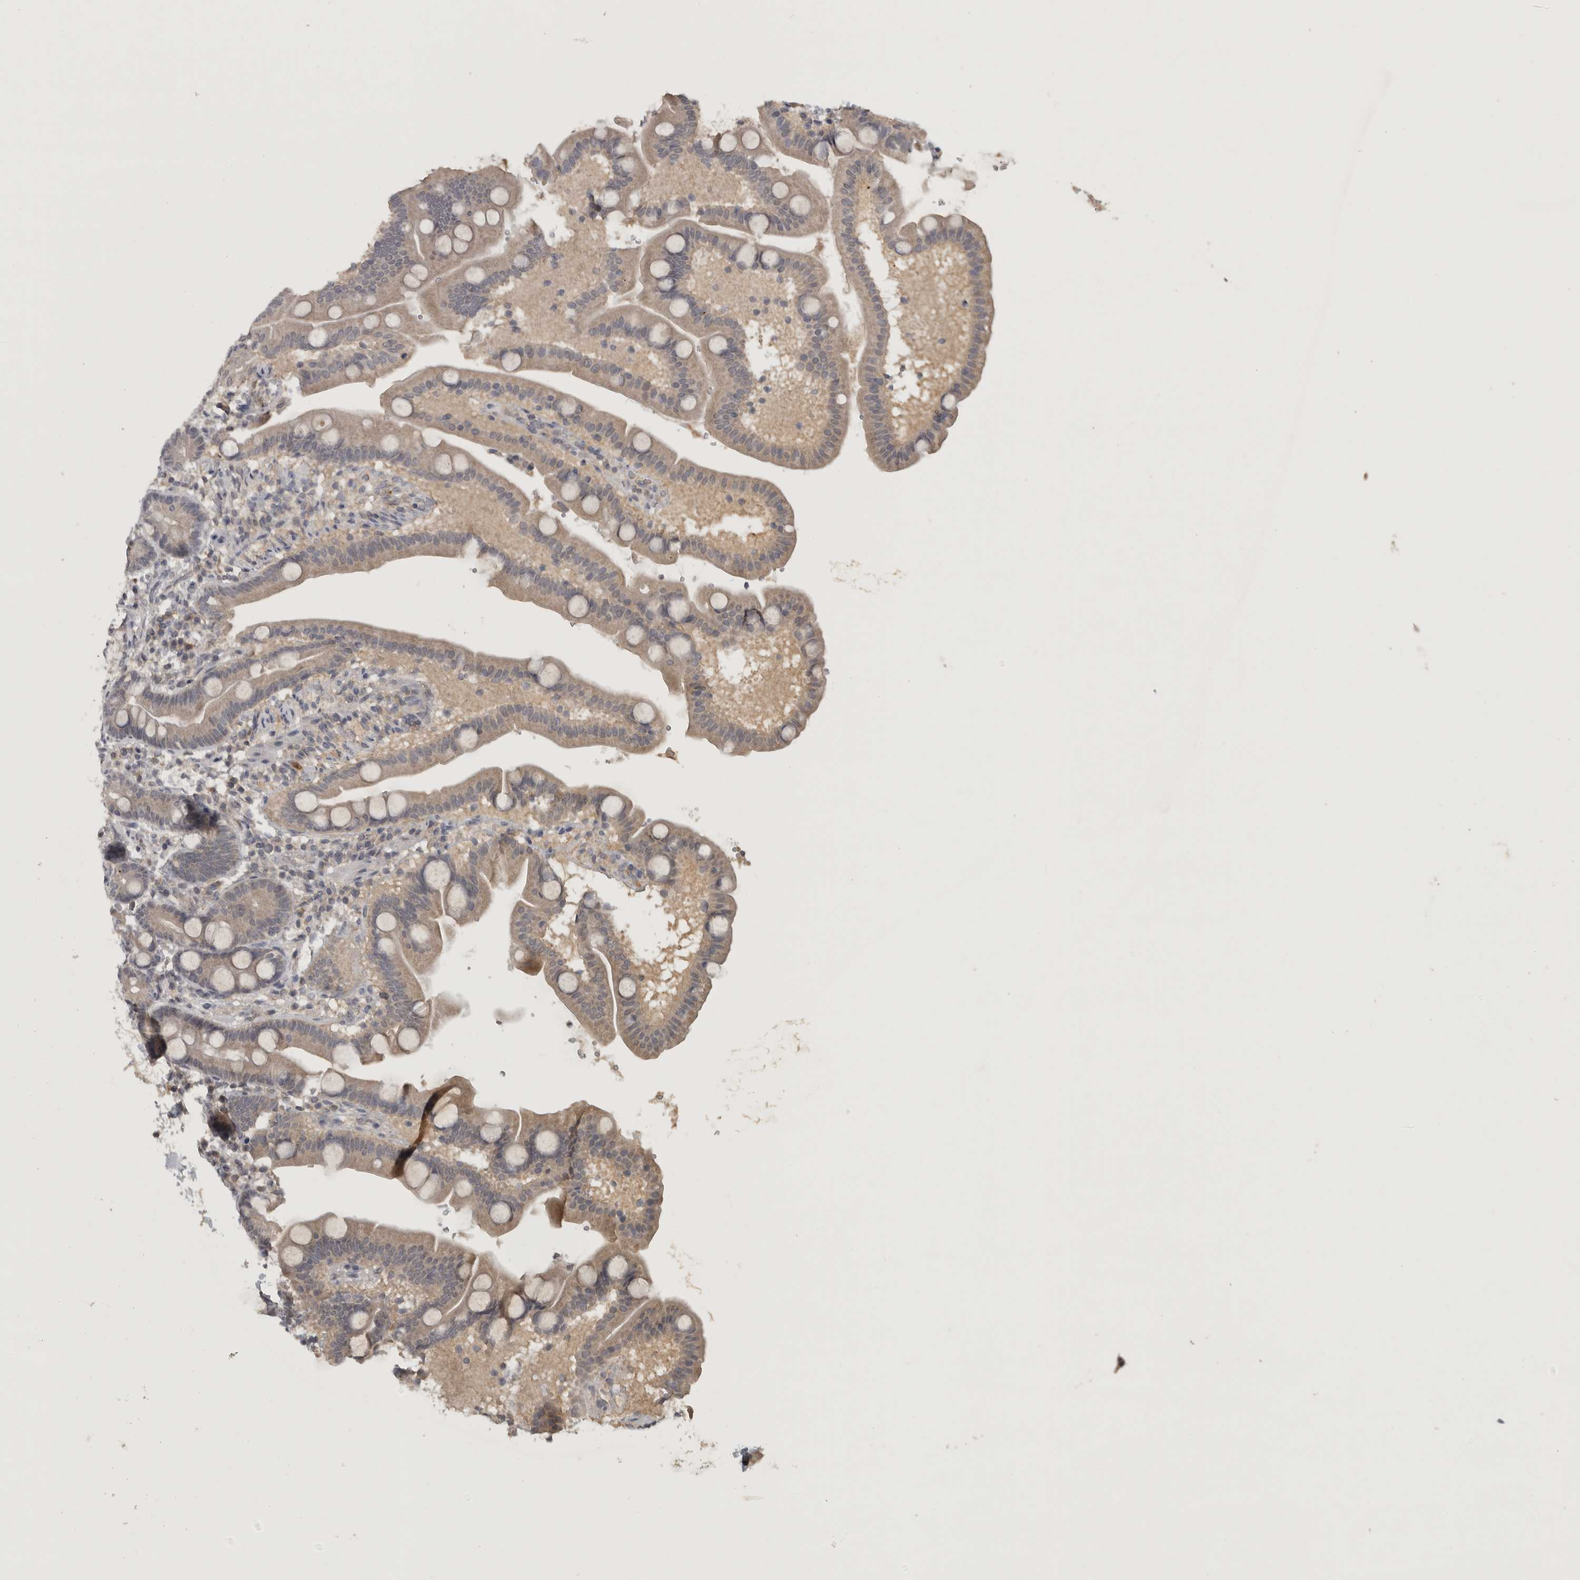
{"staining": {"intensity": "weak", "quantity": ">75%", "location": "cytoplasmic/membranous"}, "tissue": "duodenum", "cell_type": "Glandular cells", "image_type": "normal", "snomed": [{"axis": "morphology", "description": "Normal tissue, NOS"}, {"axis": "topography", "description": "Duodenum"}], "caption": "Immunohistochemistry (IHC) (DAB) staining of benign duodenum shows weak cytoplasmic/membranous protein expression in about >75% of glandular cells.", "gene": "ADAMTS4", "patient": {"sex": "male", "age": 54}}